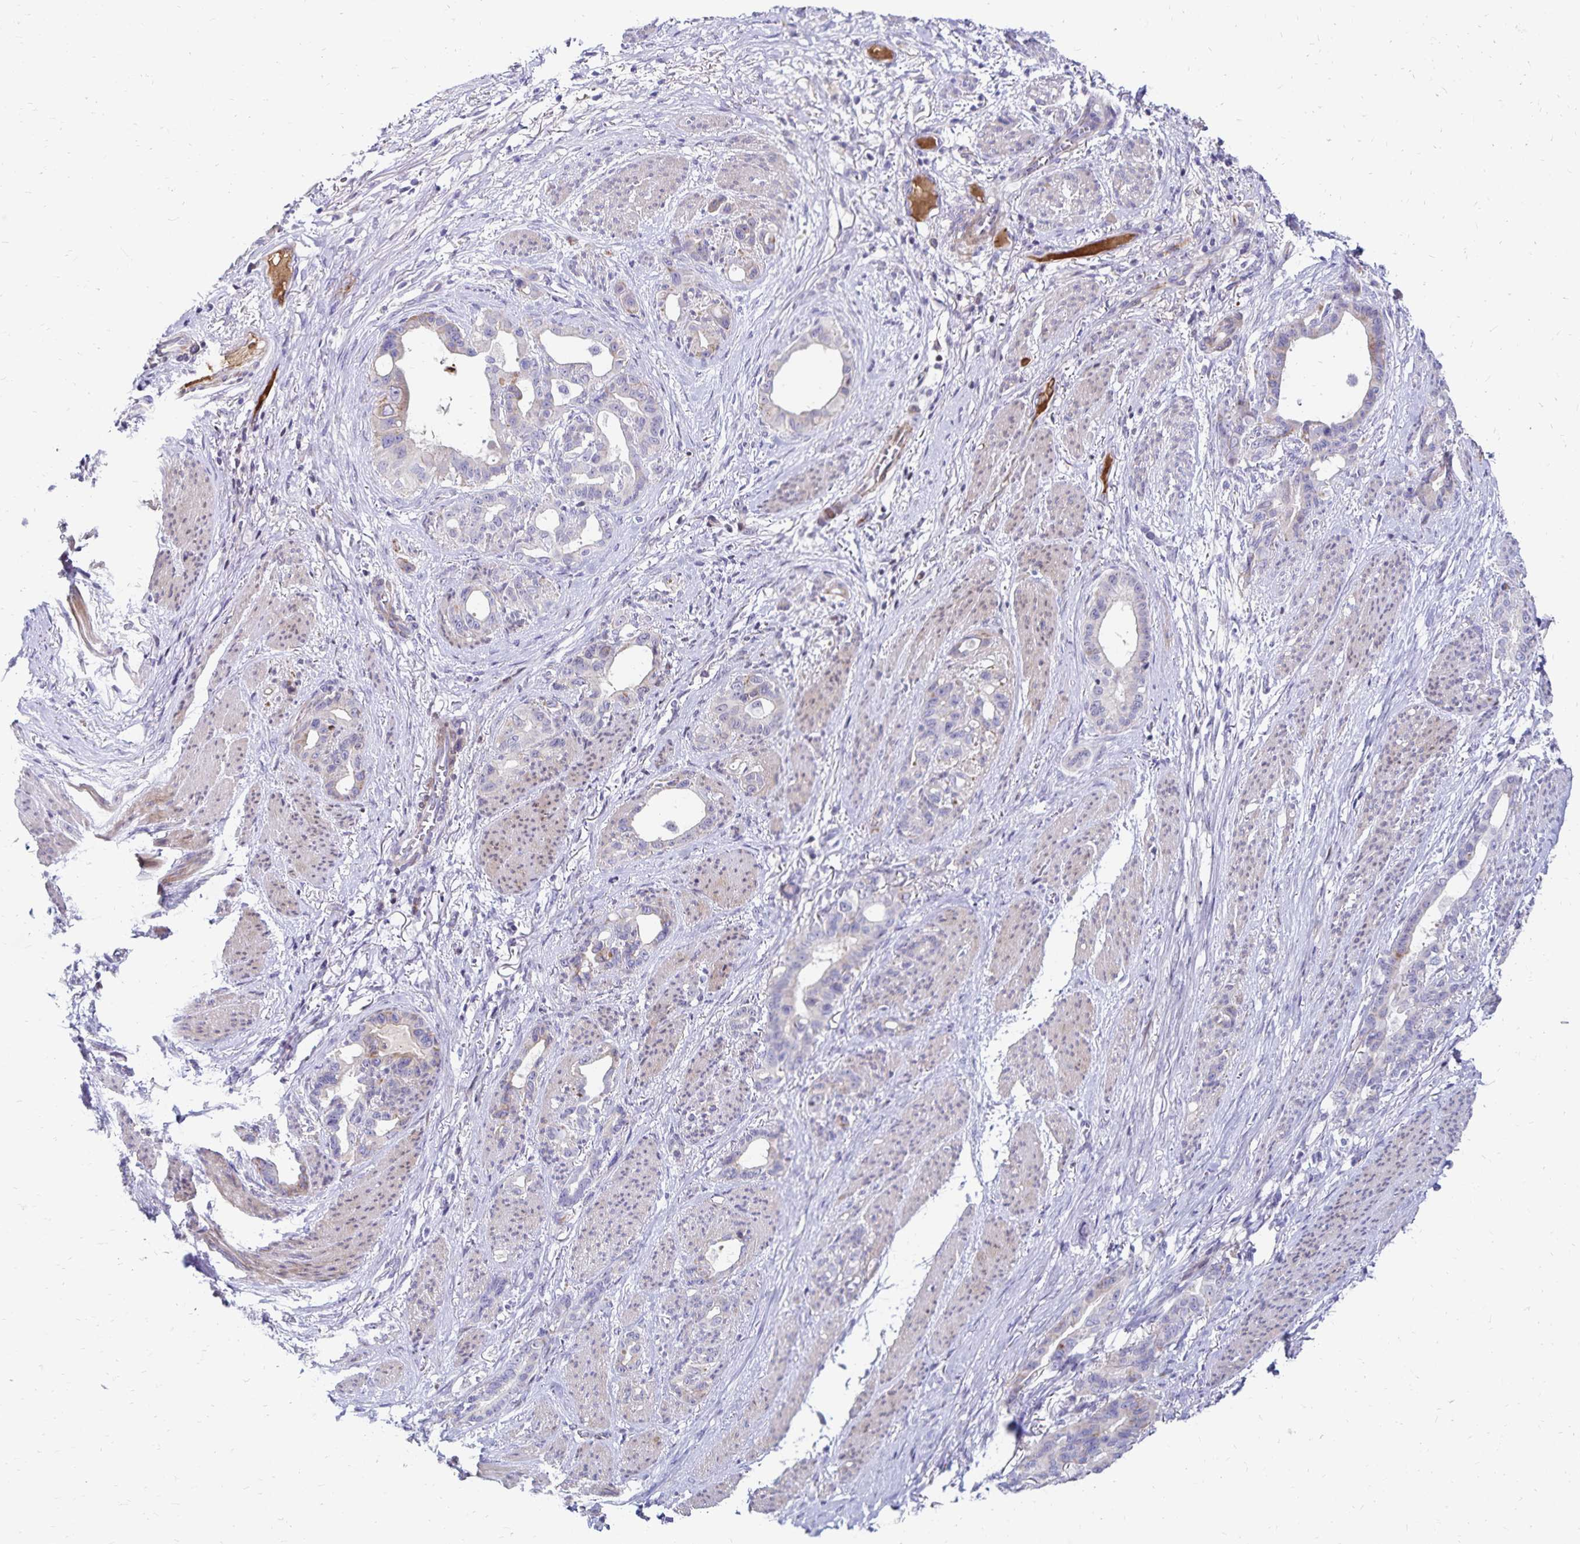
{"staining": {"intensity": "negative", "quantity": "none", "location": "none"}, "tissue": "stomach cancer", "cell_type": "Tumor cells", "image_type": "cancer", "snomed": [{"axis": "morphology", "description": "Normal tissue, NOS"}, {"axis": "morphology", "description": "Adenocarcinoma, NOS"}, {"axis": "topography", "description": "Esophagus"}, {"axis": "topography", "description": "Stomach, upper"}], "caption": "This histopathology image is of adenocarcinoma (stomach) stained with IHC to label a protein in brown with the nuclei are counter-stained blue. There is no positivity in tumor cells. (DAB immunohistochemistry with hematoxylin counter stain).", "gene": "NECAP1", "patient": {"sex": "male", "age": 62}}